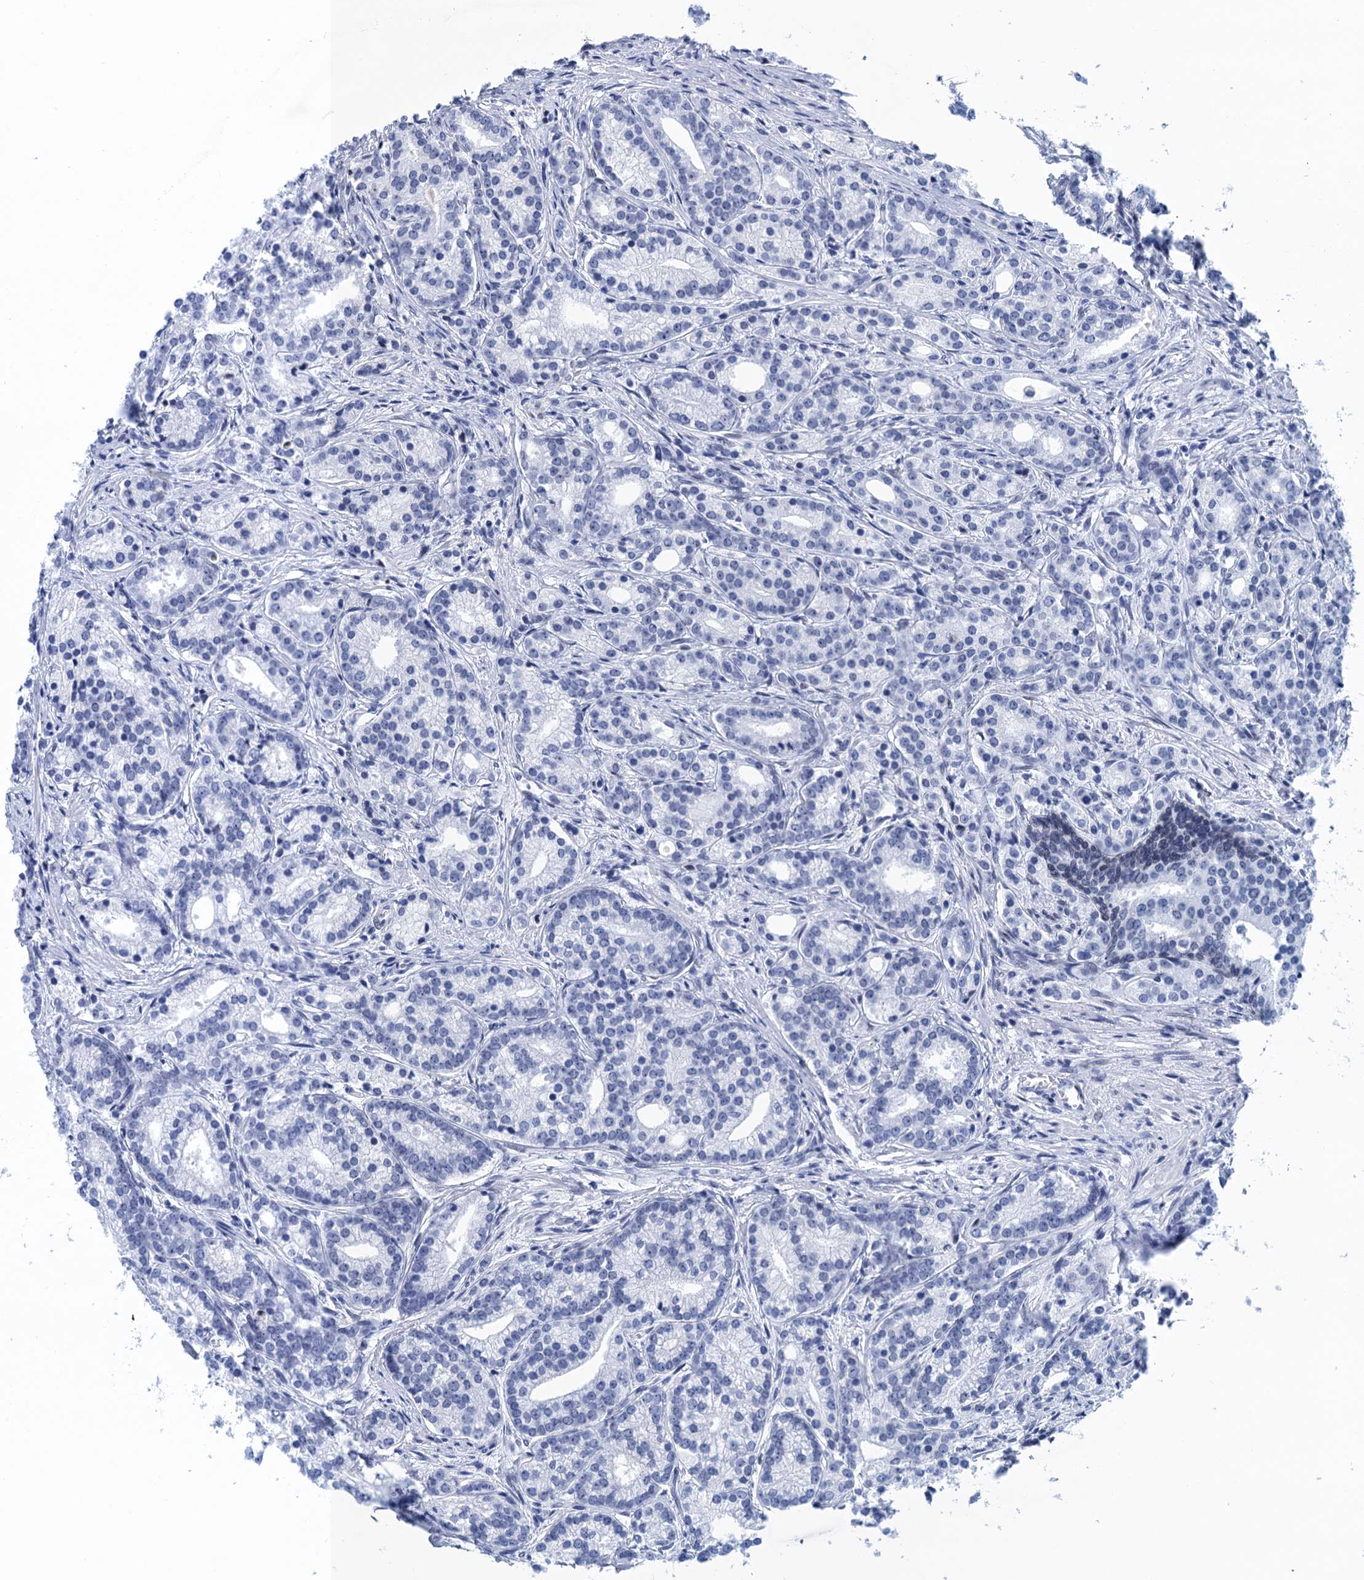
{"staining": {"intensity": "negative", "quantity": "none", "location": "none"}, "tissue": "prostate cancer", "cell_type": "Tumor cells", "image_type": "cancer", "snomed": [{"axis": "morphology", "description": "Adenocarcinoma, Low grade"}, {"axis": "topography", "description": "Prostate"}], "caption": "There is no significant staining in tumor cells of prostate cancer (adenocarcinoma (low-grade)). Brightfield microscopy of IHC stained with DAB (3,3'-diaminobenzidine) (brown) and hematoxylin (blue), captured at high magnification.", "gene": "METTL25", "patient": {"sex": "male", "age": 71}}